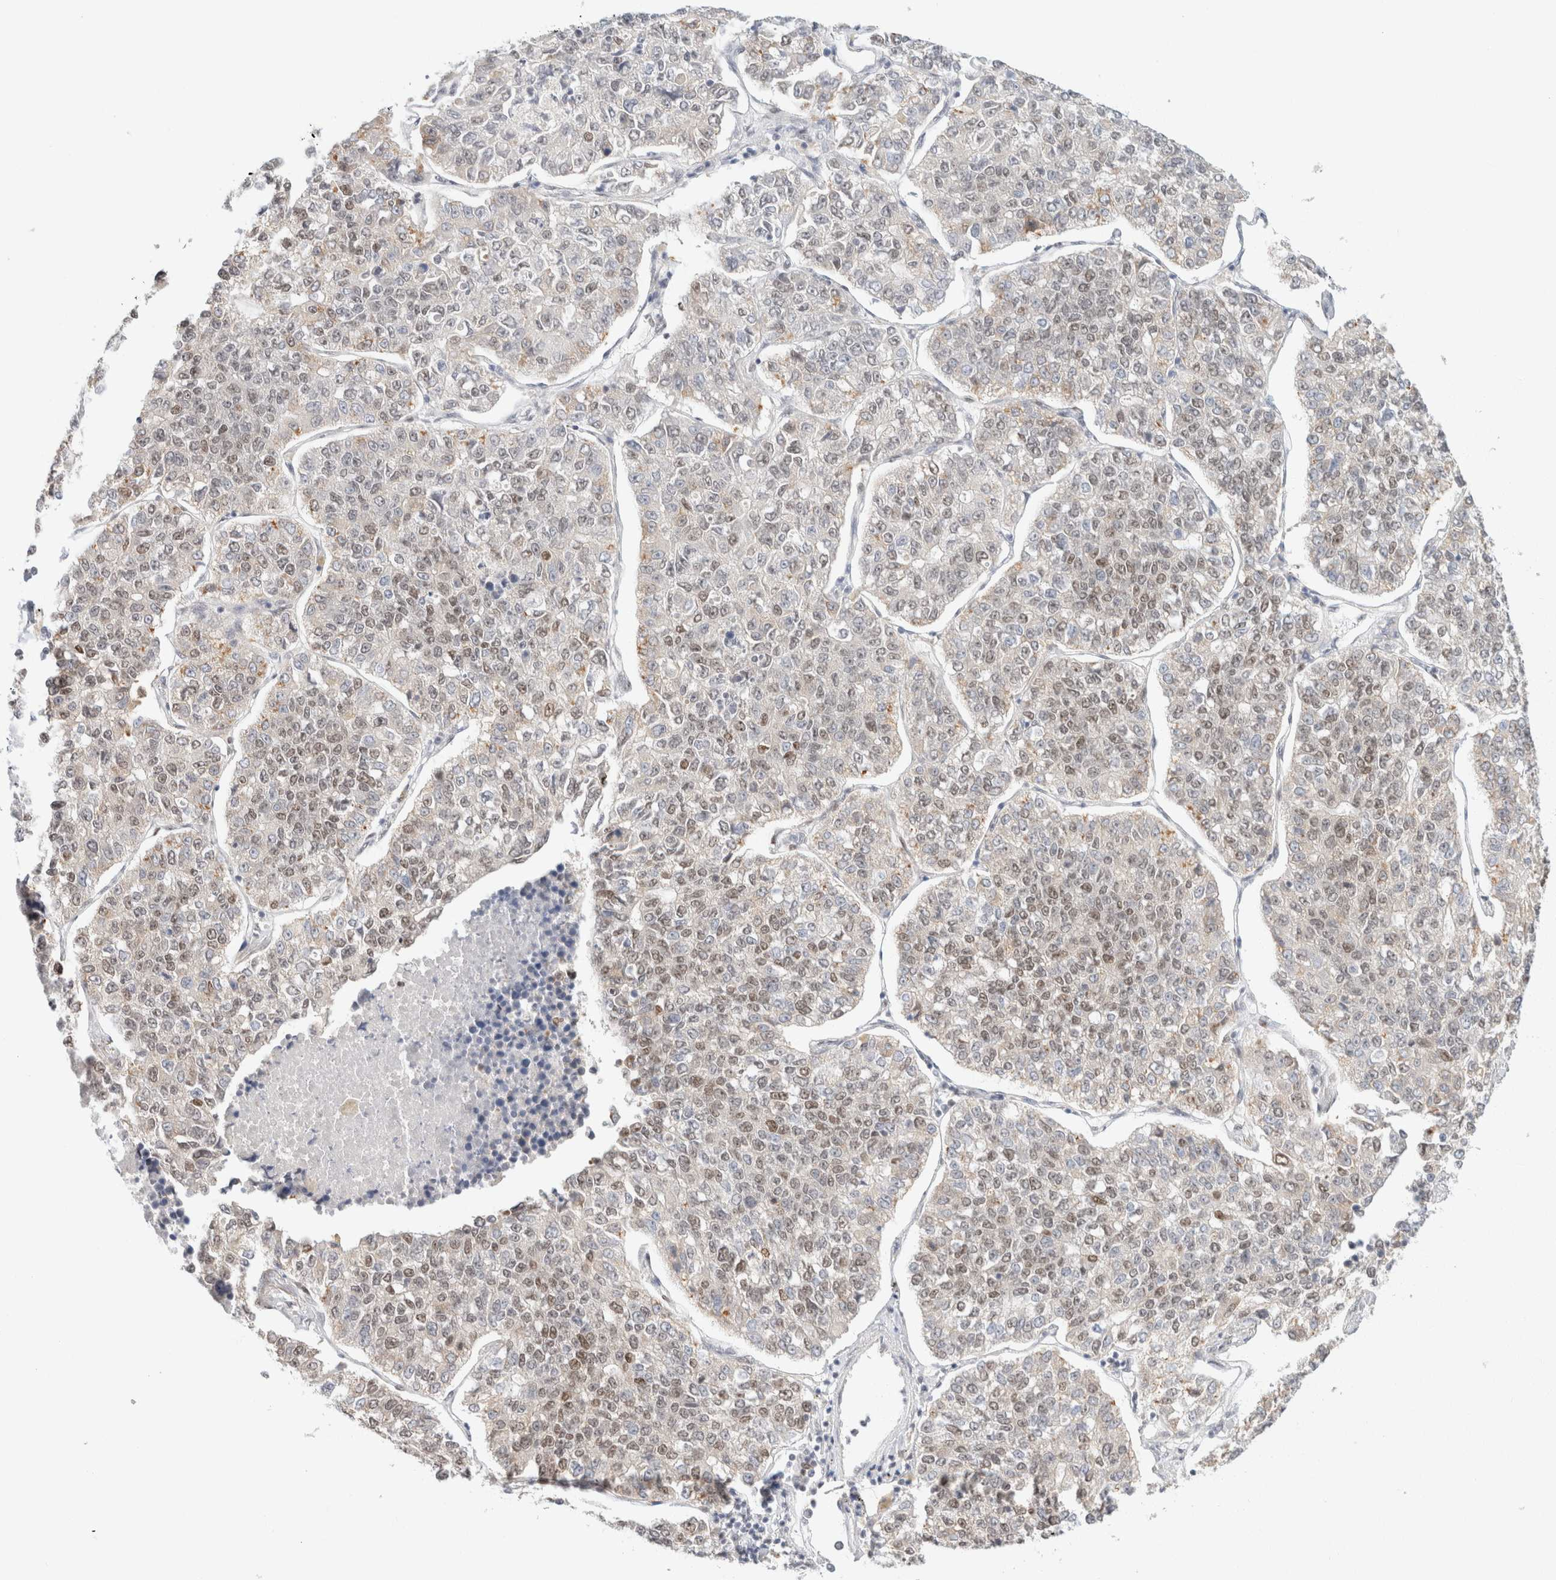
{"staining": {"intensity": "moderate", "quantity": "25%-75%", "location": "nuclear"}, "tissue": "lung cancer", "cell_type": "Tumor cells", "image_type": "cancer", "snomed": [{"axis": "morphology", "description": "Adenocarcinoma, NOS"}, {"axis": "topography", "description": "Lung"}], "caption": "Protein expression by immunohistochemistry (IHC) demonstrates moderate nuclear staining in about 25%-75% of tumor cells in lung adenocarcinoma. Nuclei are stained in blue.", "gene": "ZNF768", "patient": {"sex": "male", "age": 49}}